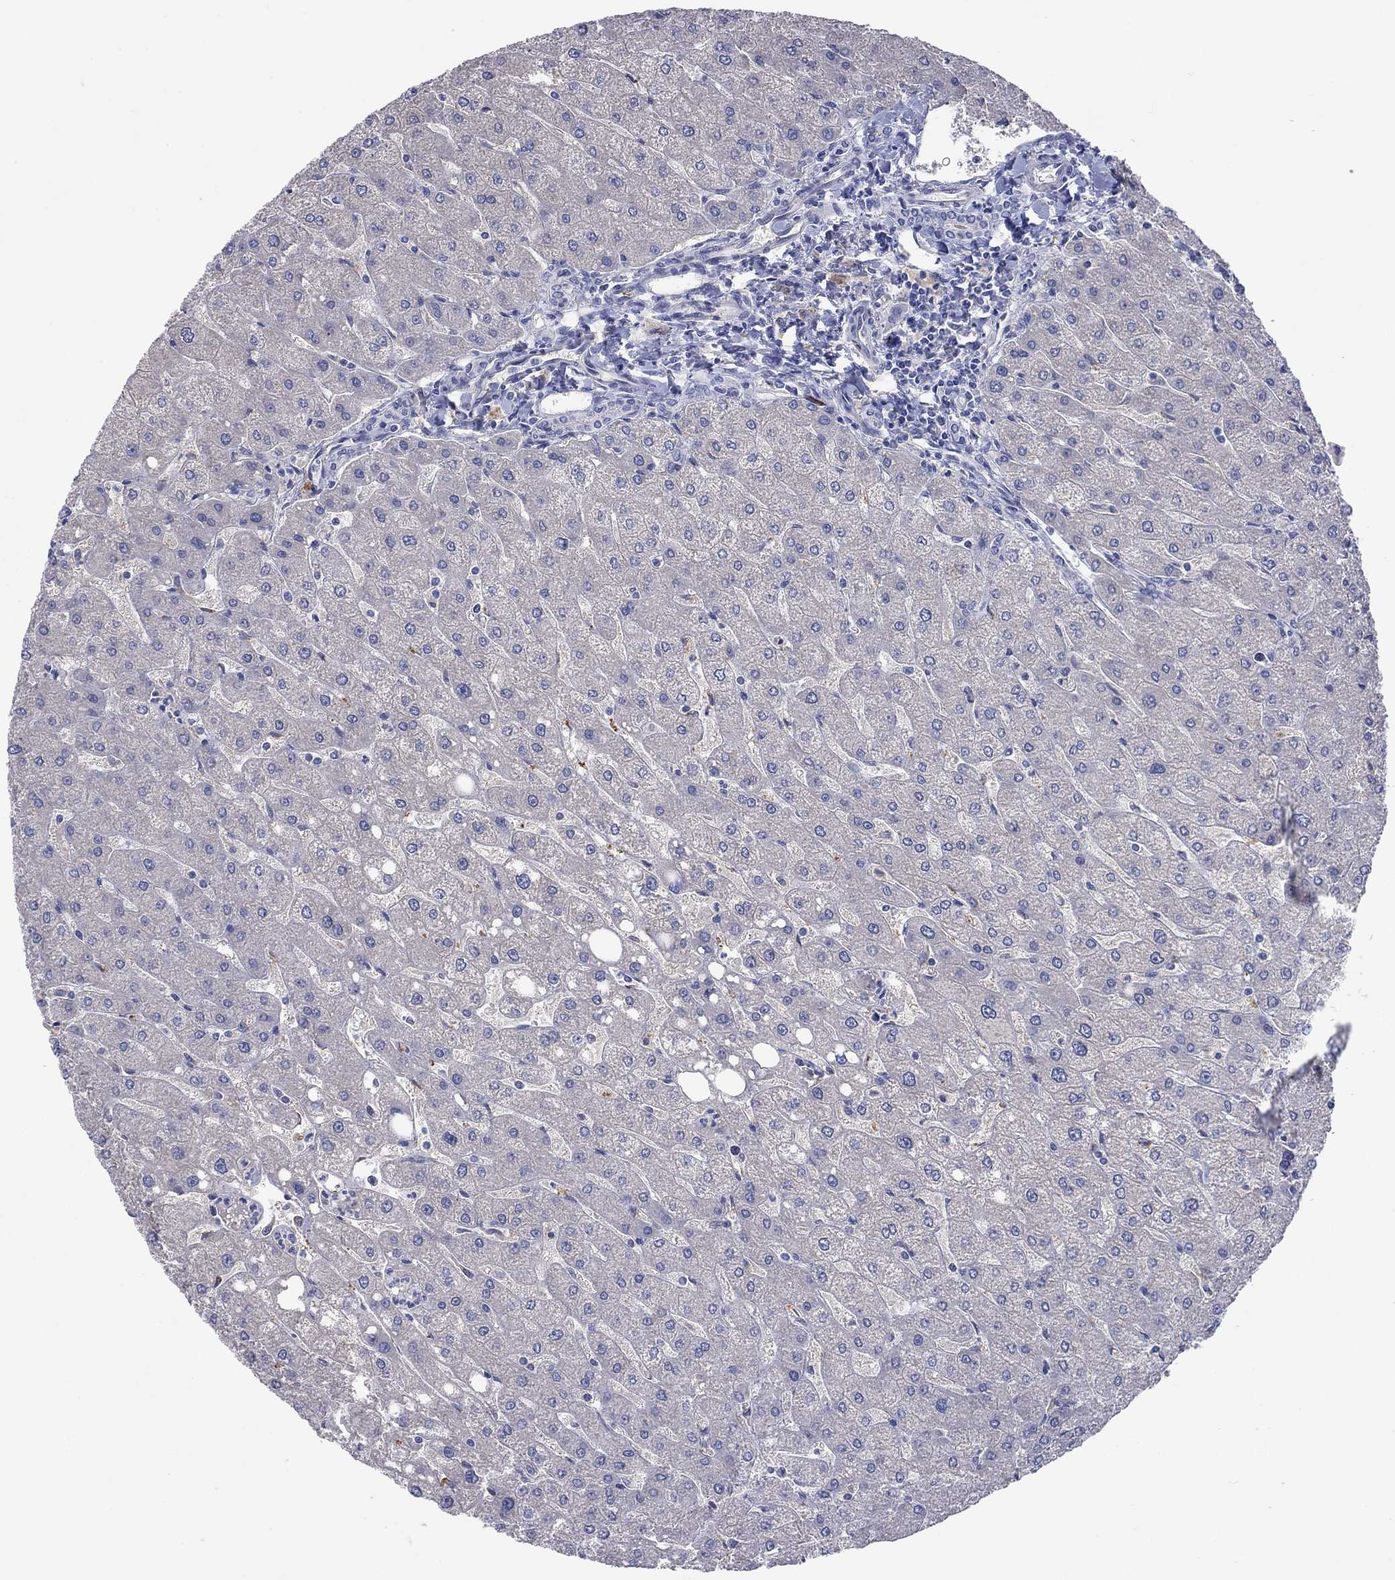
{"staining": {"intensity": "negative", "quantity": "none", "location": "none"}, "tissue": "liver", "cell_type": "Cholangiocytes", "image_type": "normal", "snomed": [{"axis": "morphology", "description": "Normal tissue, NOS"}, {"axis": "topography", "description": "Liver"}], "caption": "Image shows no protein positivity in cholangiocytes of normal liver.", "gene": "PLCL2", "patient": {"sex": "male", "age": 67}}